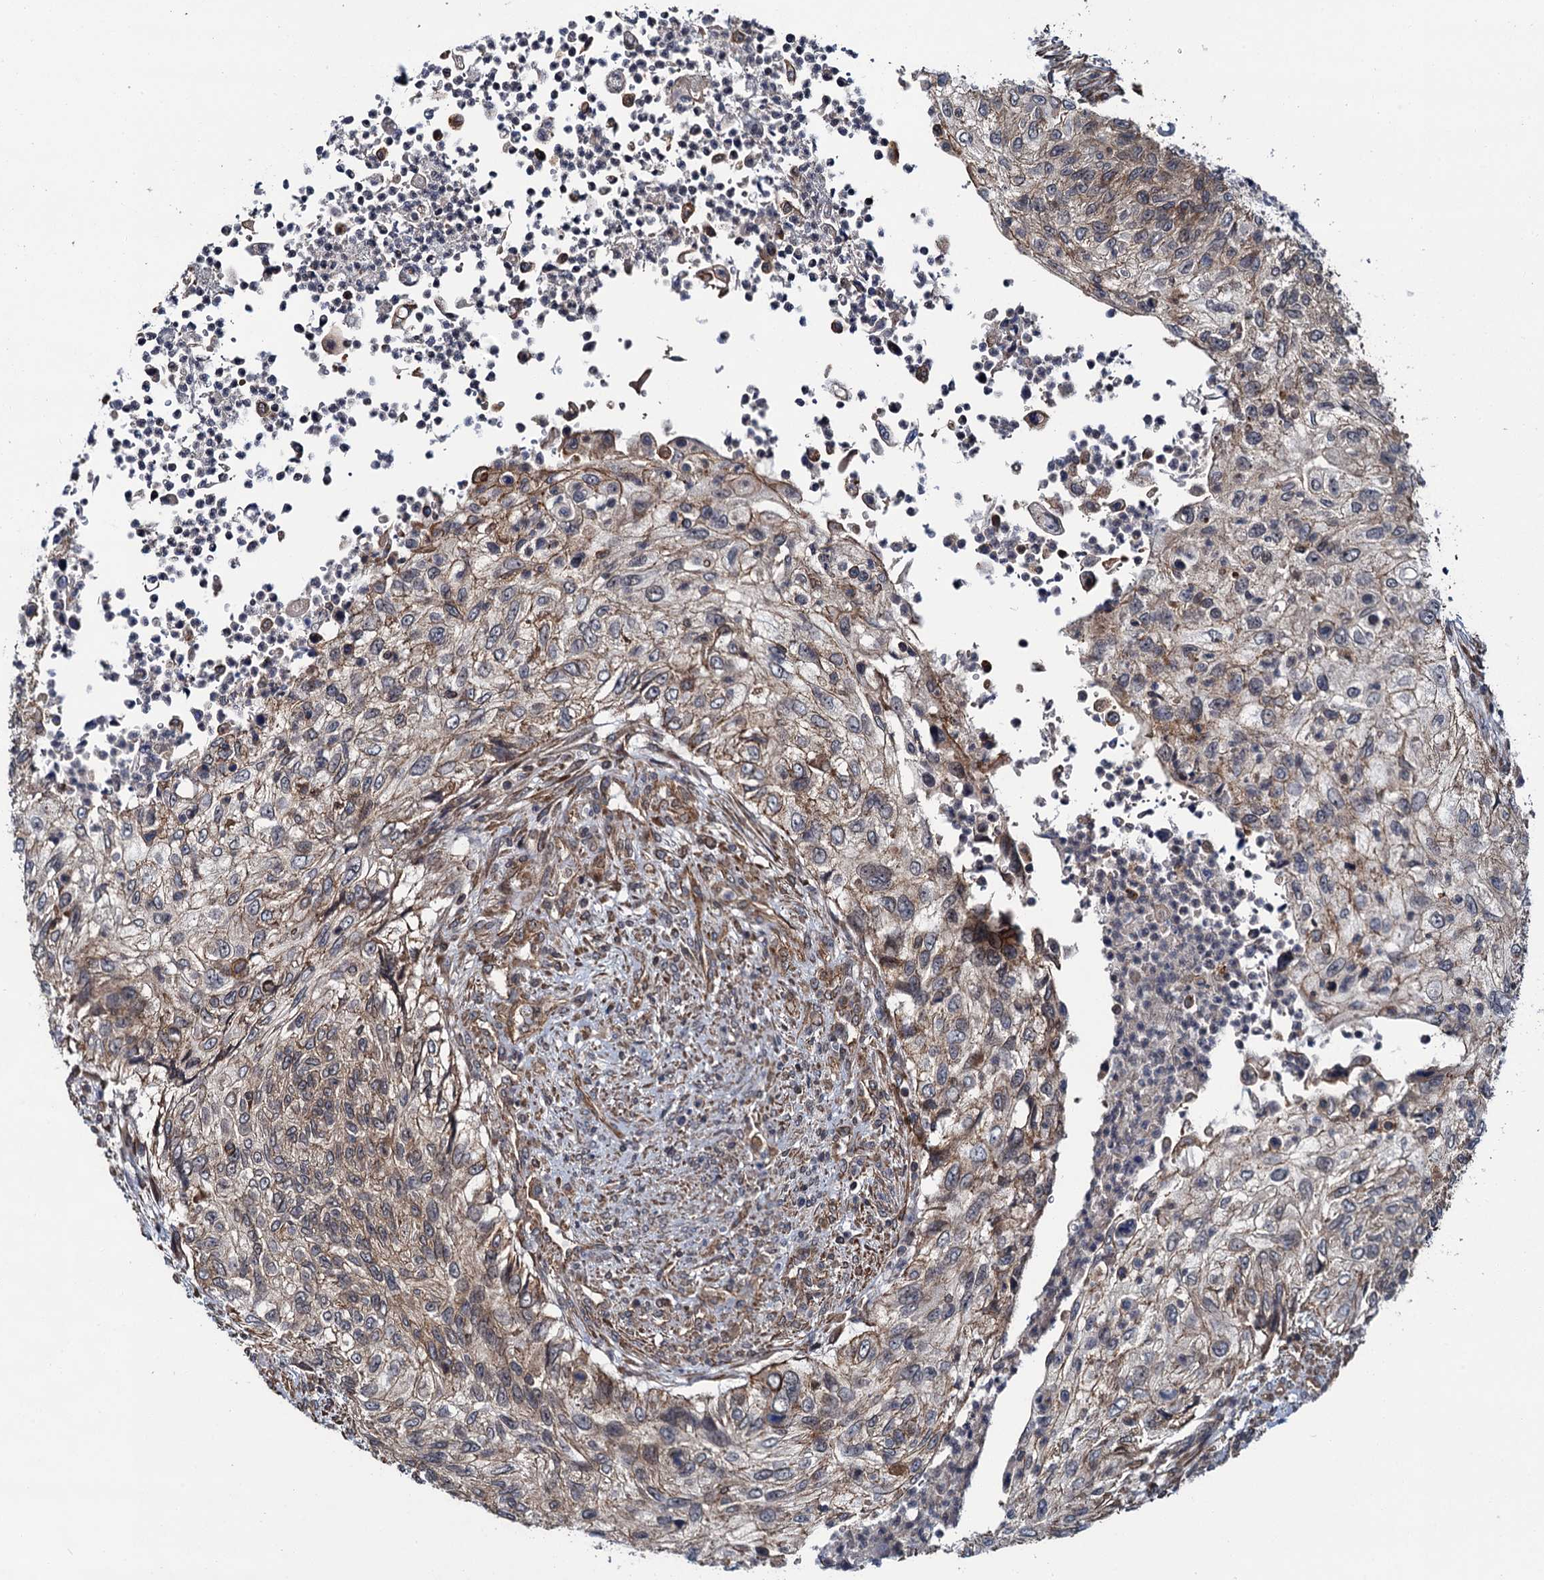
{"staining": {"intensity": "moderate", "quantity": "25%-75%", "location": "cytoplasmic/membranous"}, "tissue": "urothelial cancer", "cell_type": "Tumor cells", "image_type": "cancer", "snomed": [{"axis": "morphology", "description": "Urothelial carcinoma, High grade"}, {"axis": "topography", "description": "Urinary bladder"}], "caption": "A brown stain highlights moderate cytoplasmic/membranous positivity of a protein in human urothelial cancer tumor cells.", "gene": "ZFYVE19", "patient": {"sex": "female", "age": 60}}